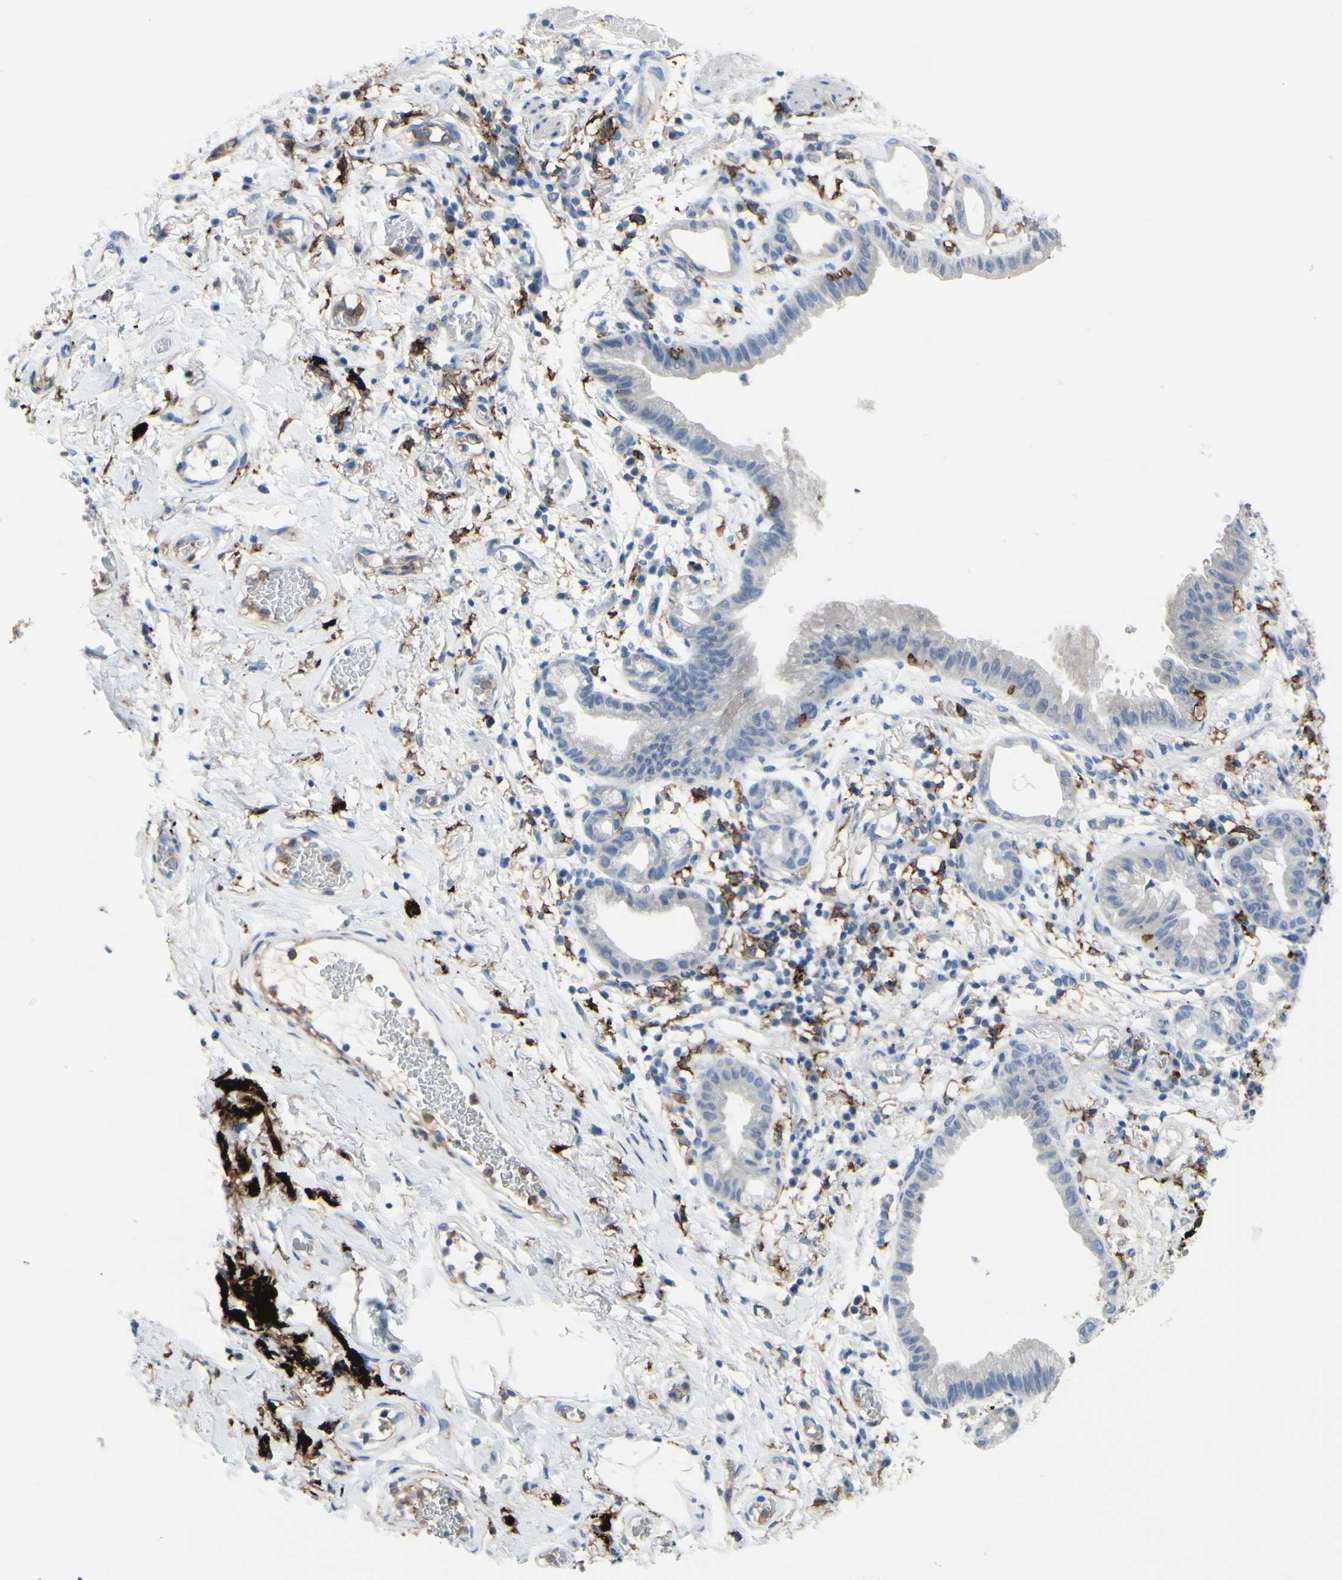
{"staining": {"intensity": "negative", "quantity": "none", "location": "none"}, "tissue": "lung cancer", "cell_type": "Tumor cells", "image_type": "cancer", "snomed": [{"axis": "morphology", "description": "Adenocarcinoma, NOS"}, {"axis": "topography", "description": "Lung"}], "caption": "A high-resolution histopathology image shows IHC staining of lung cancer (adenocarcinoma), which displays no significant positivity in tumor cells.", "gene": "FCGR2A", "patient": {"sex": "female", "age": 70}}